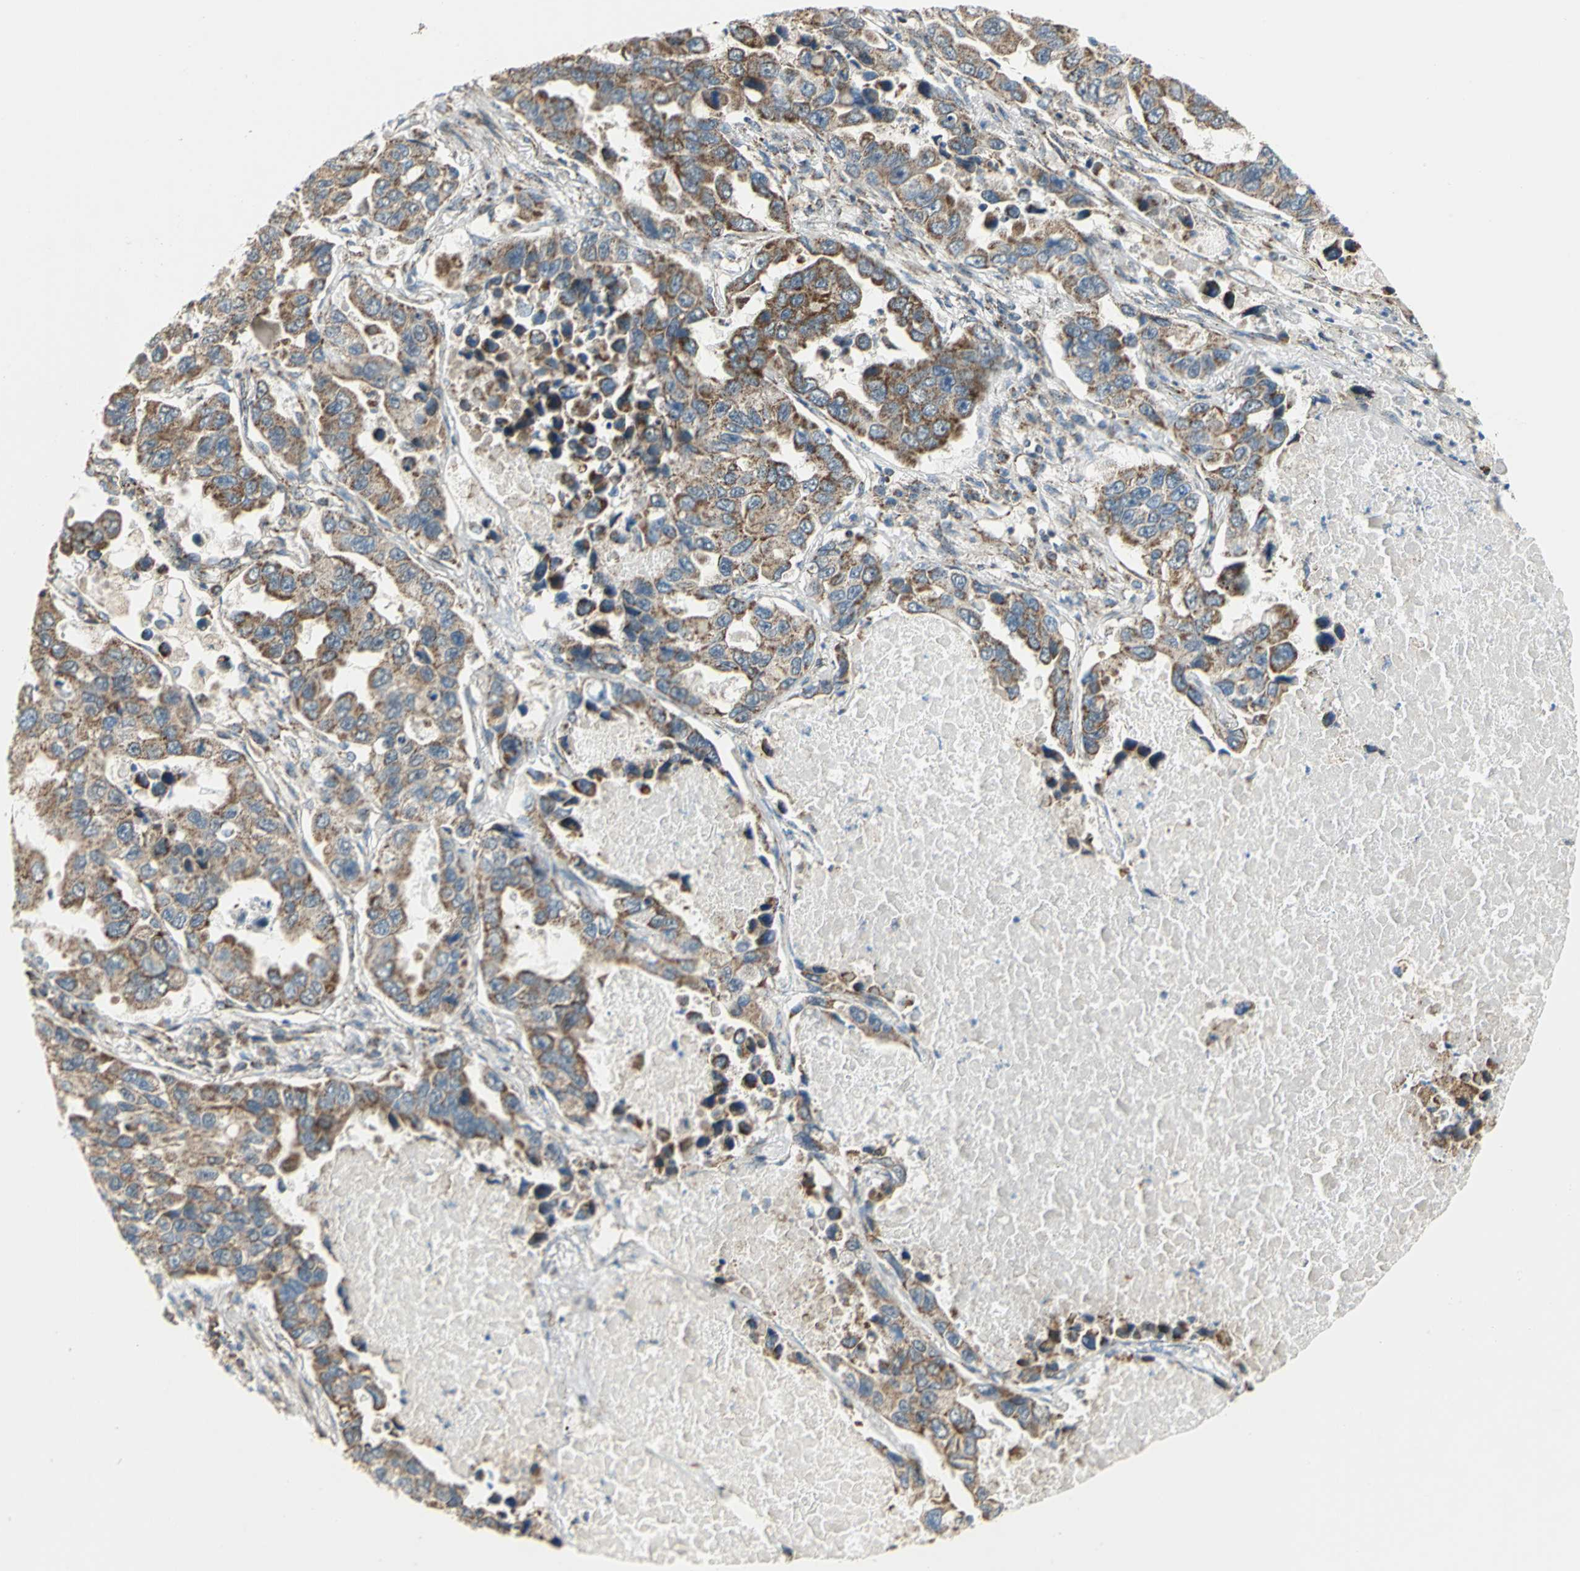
{"staining": {"intensity": "moderate", "quantity": ">75%", "location": "cytoplasmic/membranous"}, "tissue": "lung cancer", "cell_type": "Tumor cells", "image_type": "cancer", "snomed": [{"axis": "morphology", "description": "Adenocarcinoma, NOS"}, {"axis": "topography", "description": "Lung"}], "caption": "Tumor cells show moderate cytoplasmic/membranous expression in approximately >75% of cells in lung cancer.", "gene": "MRPS22", "patient": {"sex": "male", "age": 64}}